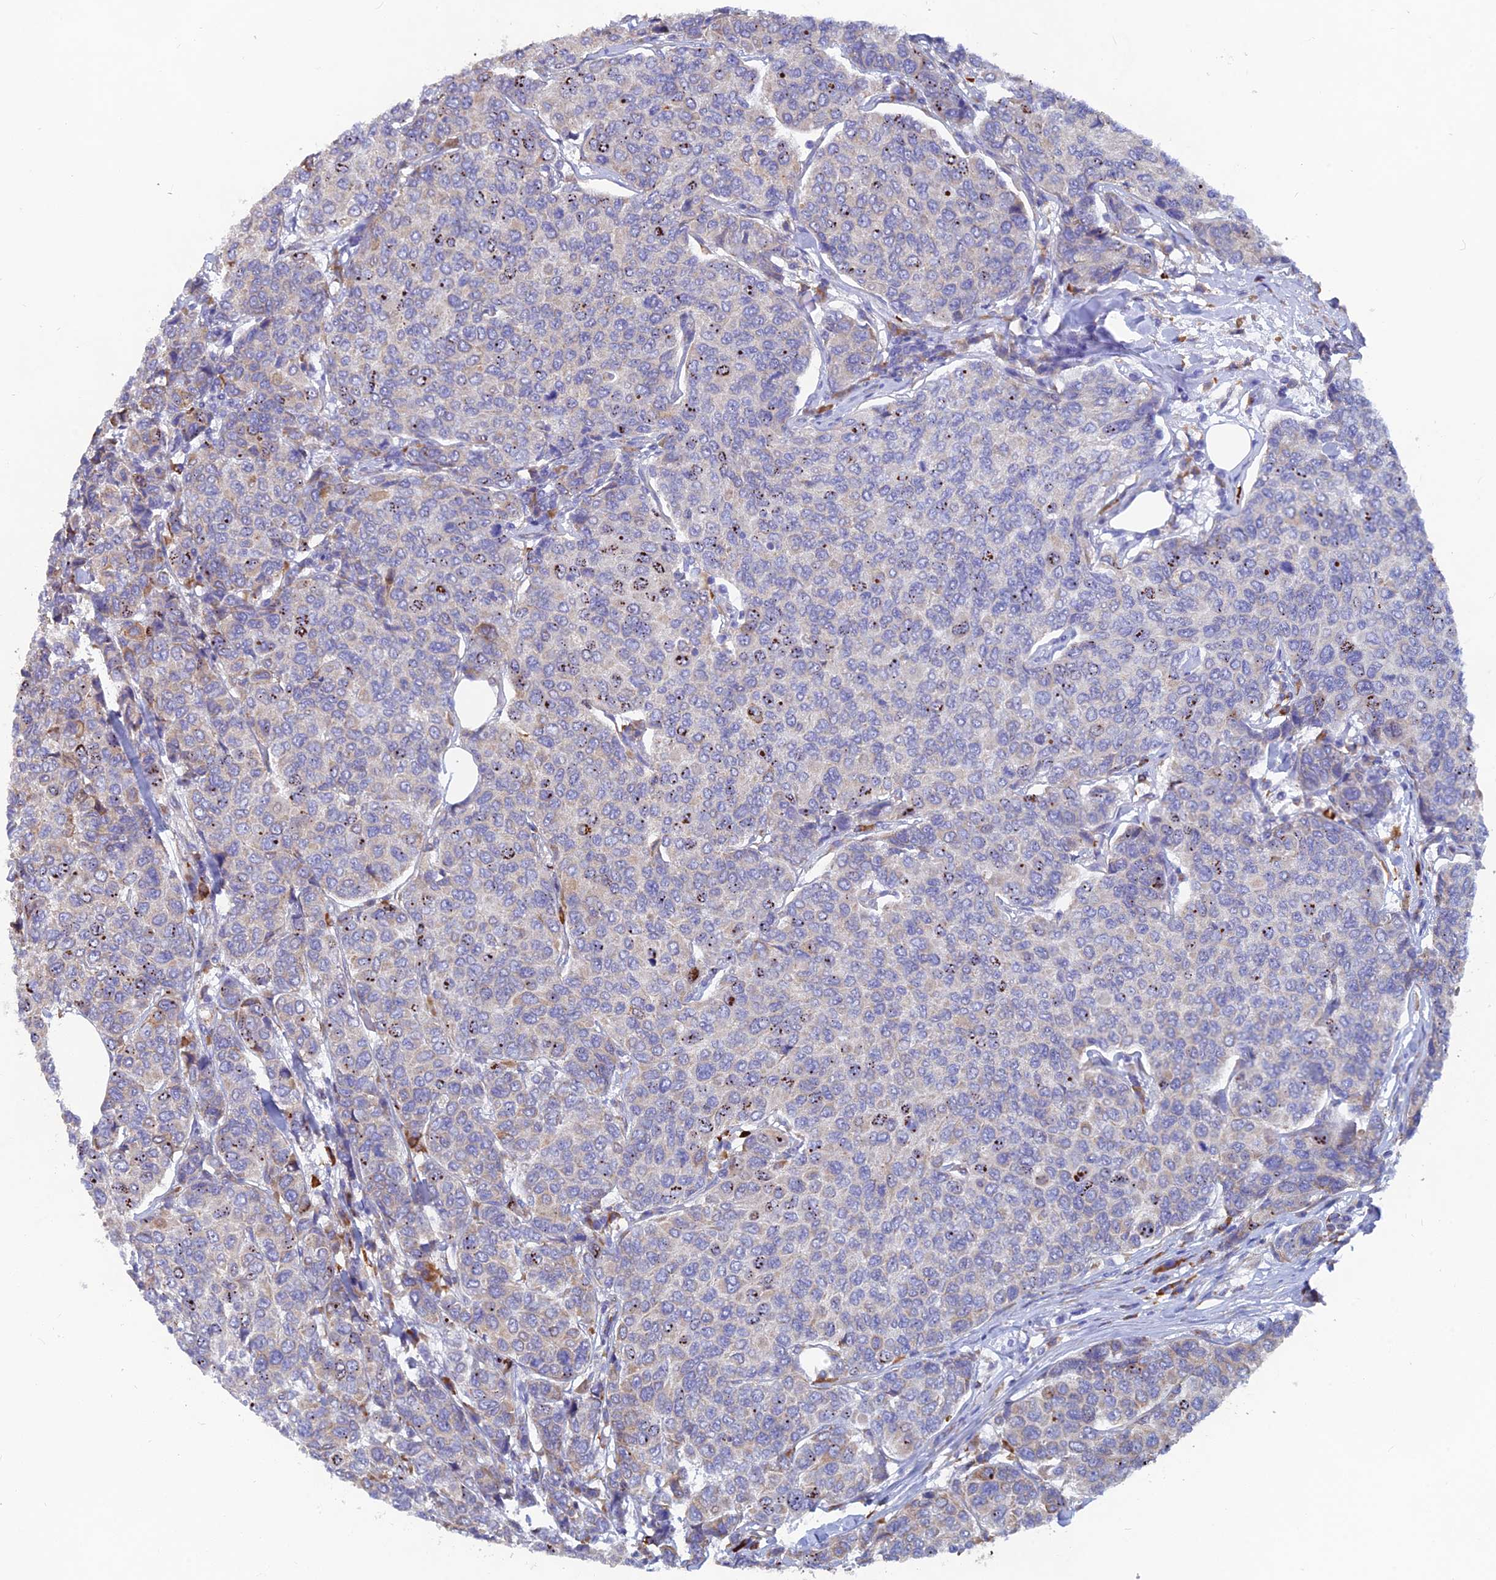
{"staining": {"intensity": "weak", "quantity": "<25%", "location": "cytoplasmic/membranous"}, "tissue": "breast cancer", "cell_type": "Tumor cells", "image_type": "cancer", "snomed": [{"axis": "morphology", "description": "Duct carcinoma"}, {"axis": "topography", "description": "Breast"}], "caption": "The micrograph exhibits no significant positivity in tumor cells of intraductal carcinoma (breast). (Immunohistochemistry, brightfield microscopy, high magnification).", "gene": "WDR35", "patient": {"sex": "female", "age": 55}}